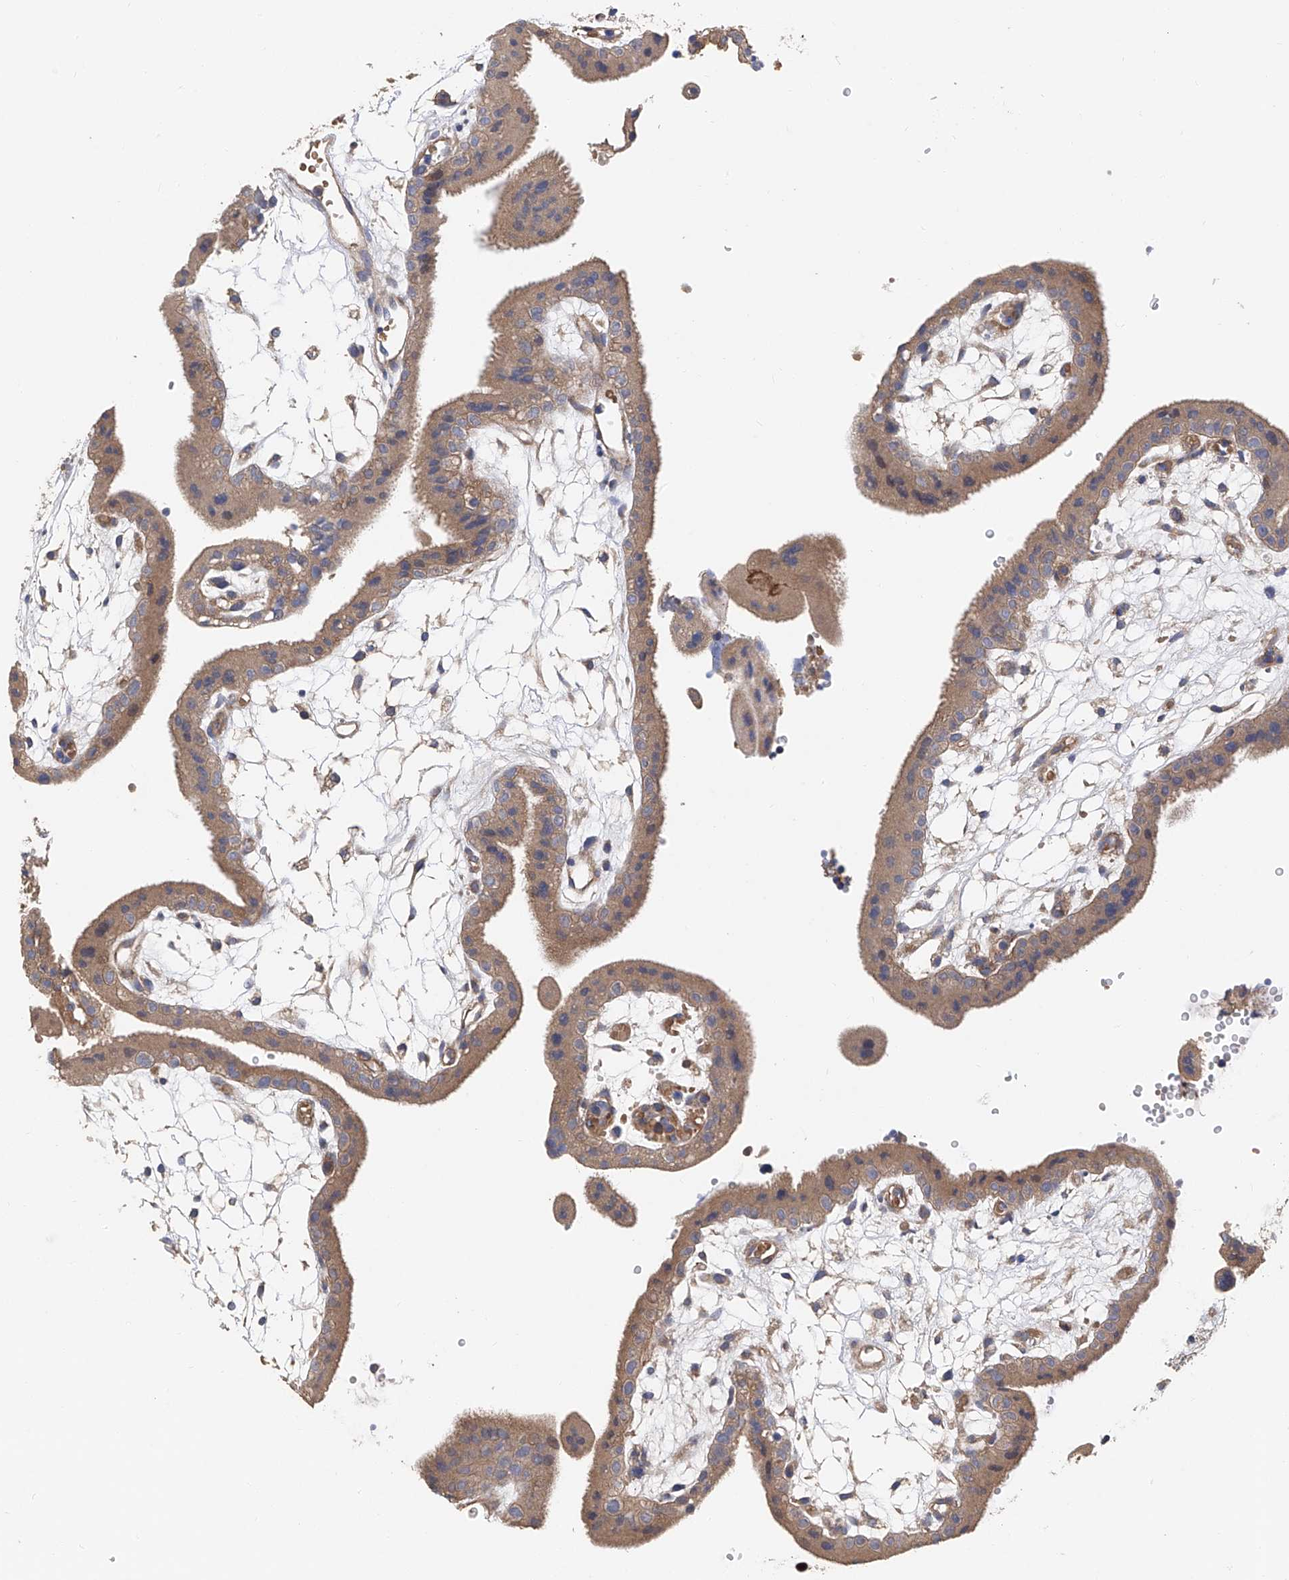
{"staining": {"intensity": "strong", "quantity": ">75%", "location": "cytoplasmic/membranous"}, "tissue": "placenta", "cell_type": "Decidual cells", "image_type": "normal", "snomed": [{"axis": "morphology", "description": "Normal tissue, NOS"}, {"axis": "topography", "description": "Placenta"}], "caption": "IHC photomicrograph of benign placenta: placenta stained using immunohistochemistry (IHC) demonstrates high levels of strong protein expression localized specifically in the cytoplasmic/membranous of decidual cells, appearing as a cytoplasmic/membranous brown color.", "gene": "PTK2", "patient": {"sex": "female", "age": 18}}